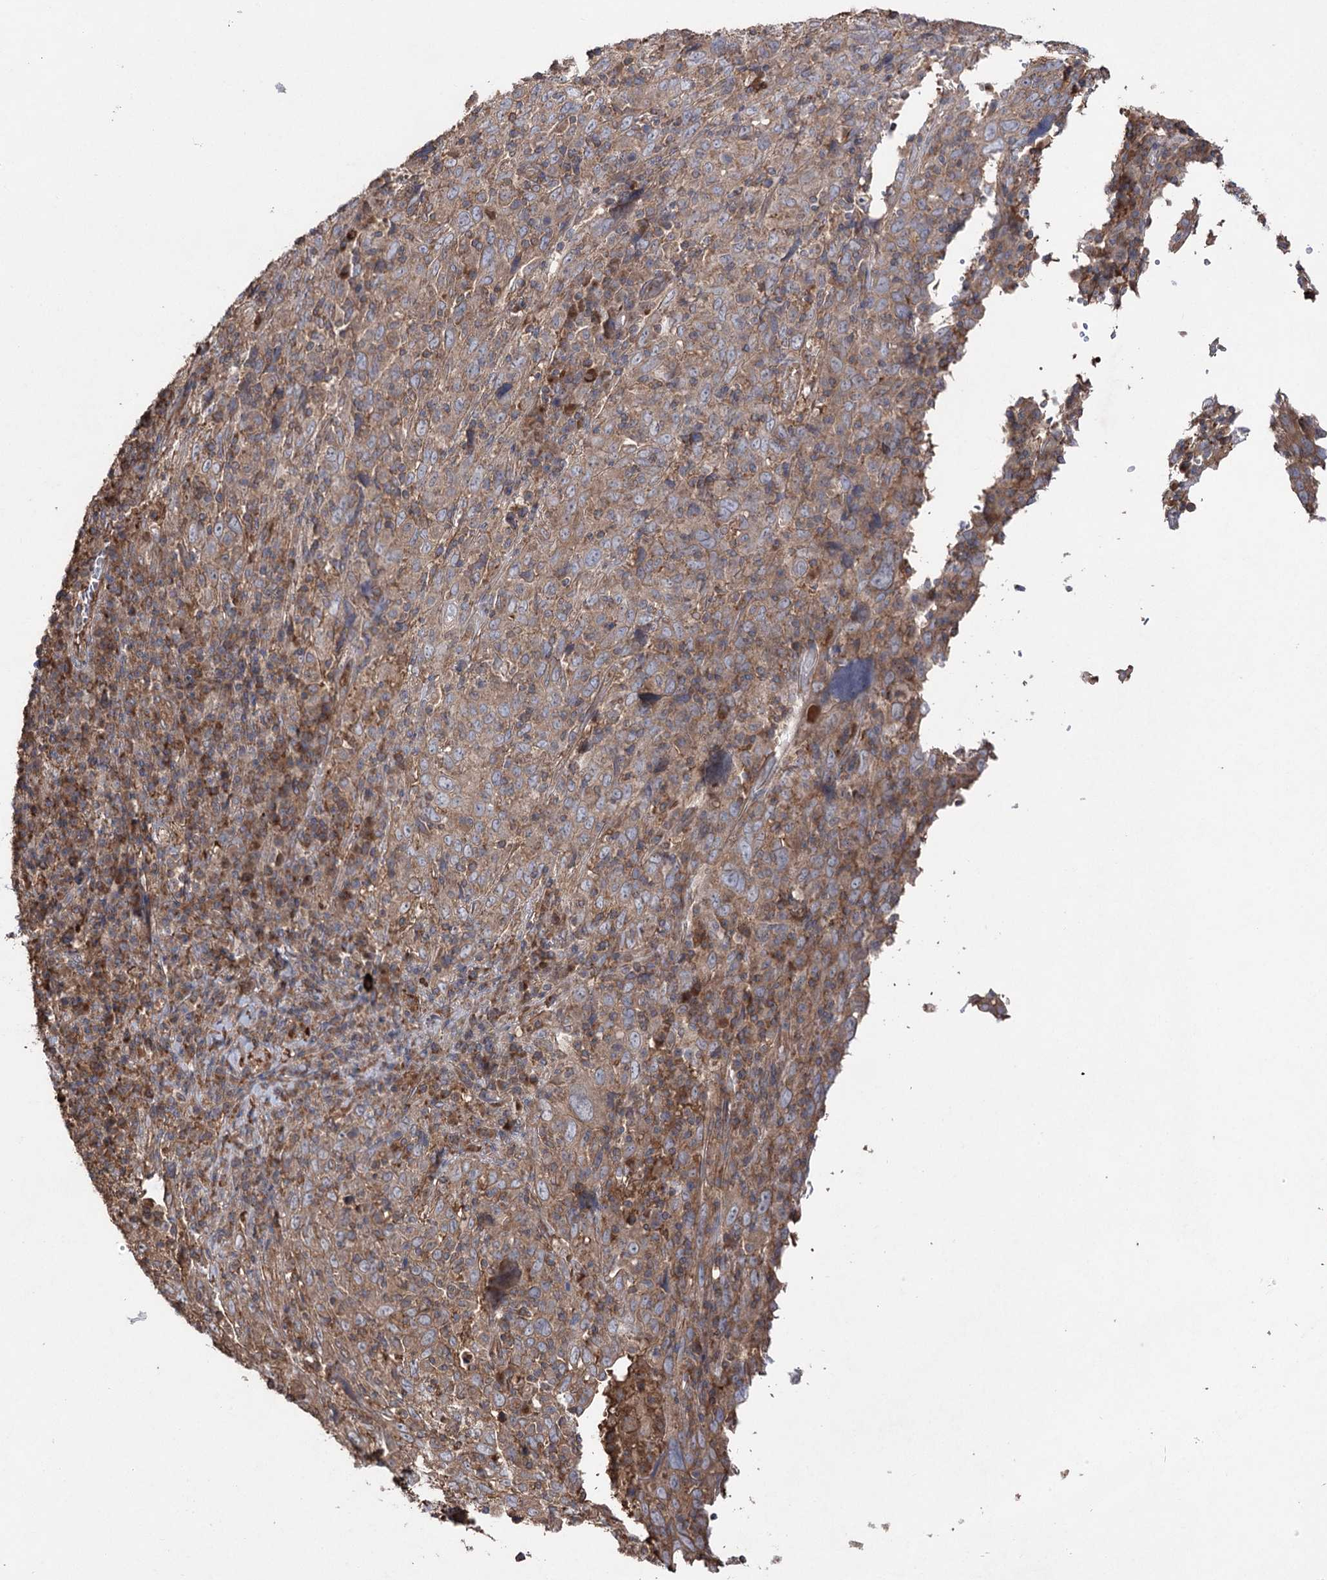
{"staining": {"intensity": "moderate", "quantity": ">75%", "location": "cytoplasmic/membranous"}, "tissue": "cervical cancer", "cell_type": "Tumor cells", "image_type": "cancer", "snomed": [{"axis": "morphology", "description": "Squamous cell carcinoma, NOS"}, {"axis": "topography", "description": "Cervix"}], "caption": "Protein staining of squamous cell carcinoma (cervical) tissue reveals moderate cytoplasmic/membranous expression in about >75% of tumor cells. (Stains: DAB in brown, nuclei in blue, Microscopy: brightfield microscopy at high magnification).", "gene": "LARS2", "patient": {"sex": "female", "age": 46}}